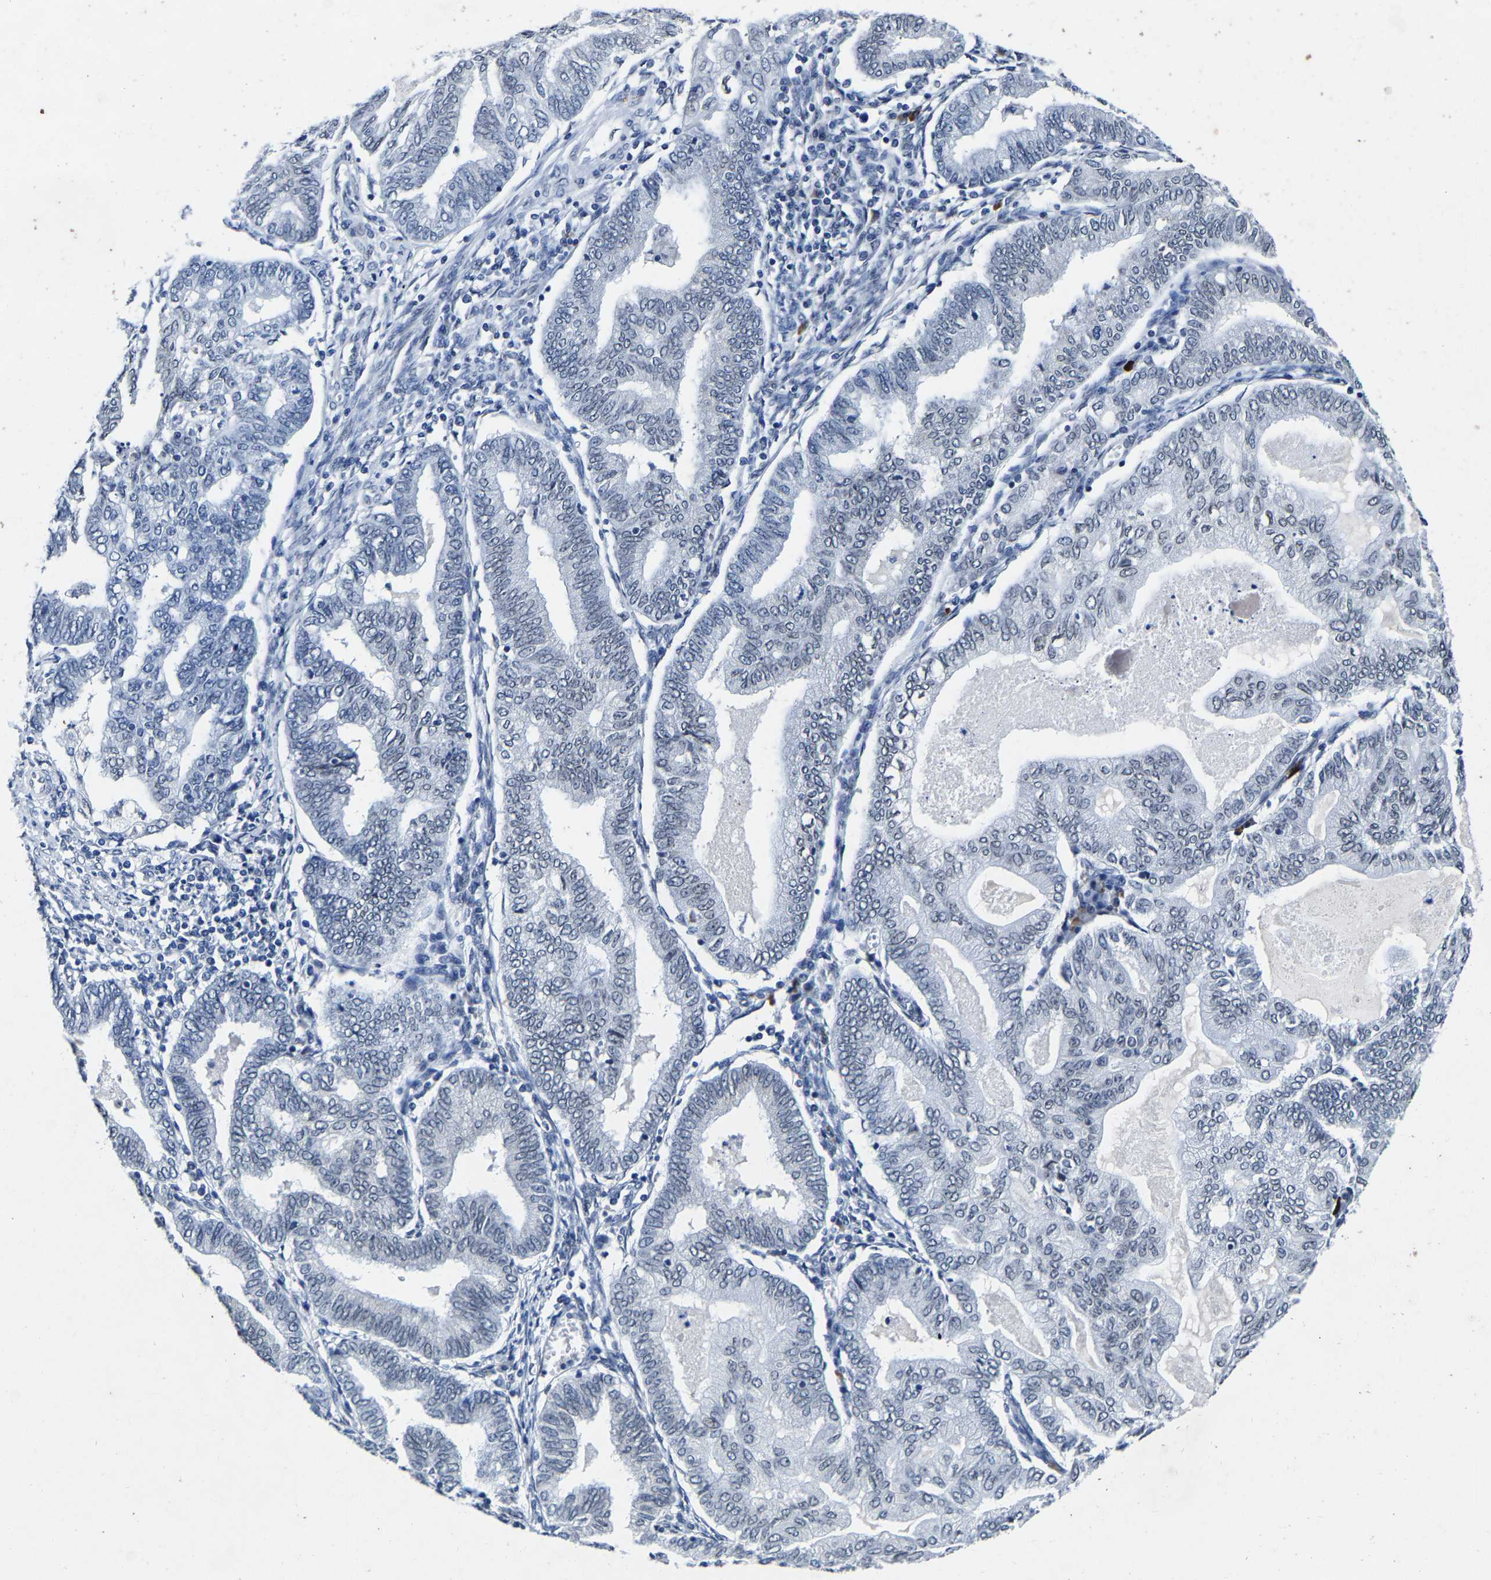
{"staining": {"intensity": "negative", "quantity": "none", "location": "none"}, "tissue": "endometrial cancer", "cell_type": "Tumor cells", "image_type": "cancer", "snomed": [{"axis": "morphology", "description": "Polyp, NOS"}, {"axis": "morphology", "description": "Adenocarcinoma, NOS"}, {"axis": "morphology", "description": "Adenoma, NOS"}, {"axis": "topography", "description": "Endometrium"}], "caption": "This is a image of immunohistochemistry staining of endometrial adenocarcinoma, which shows no staining in tumor cells.", "gene": "UBN2", "patient": {"sex": "female", "age": 79}}